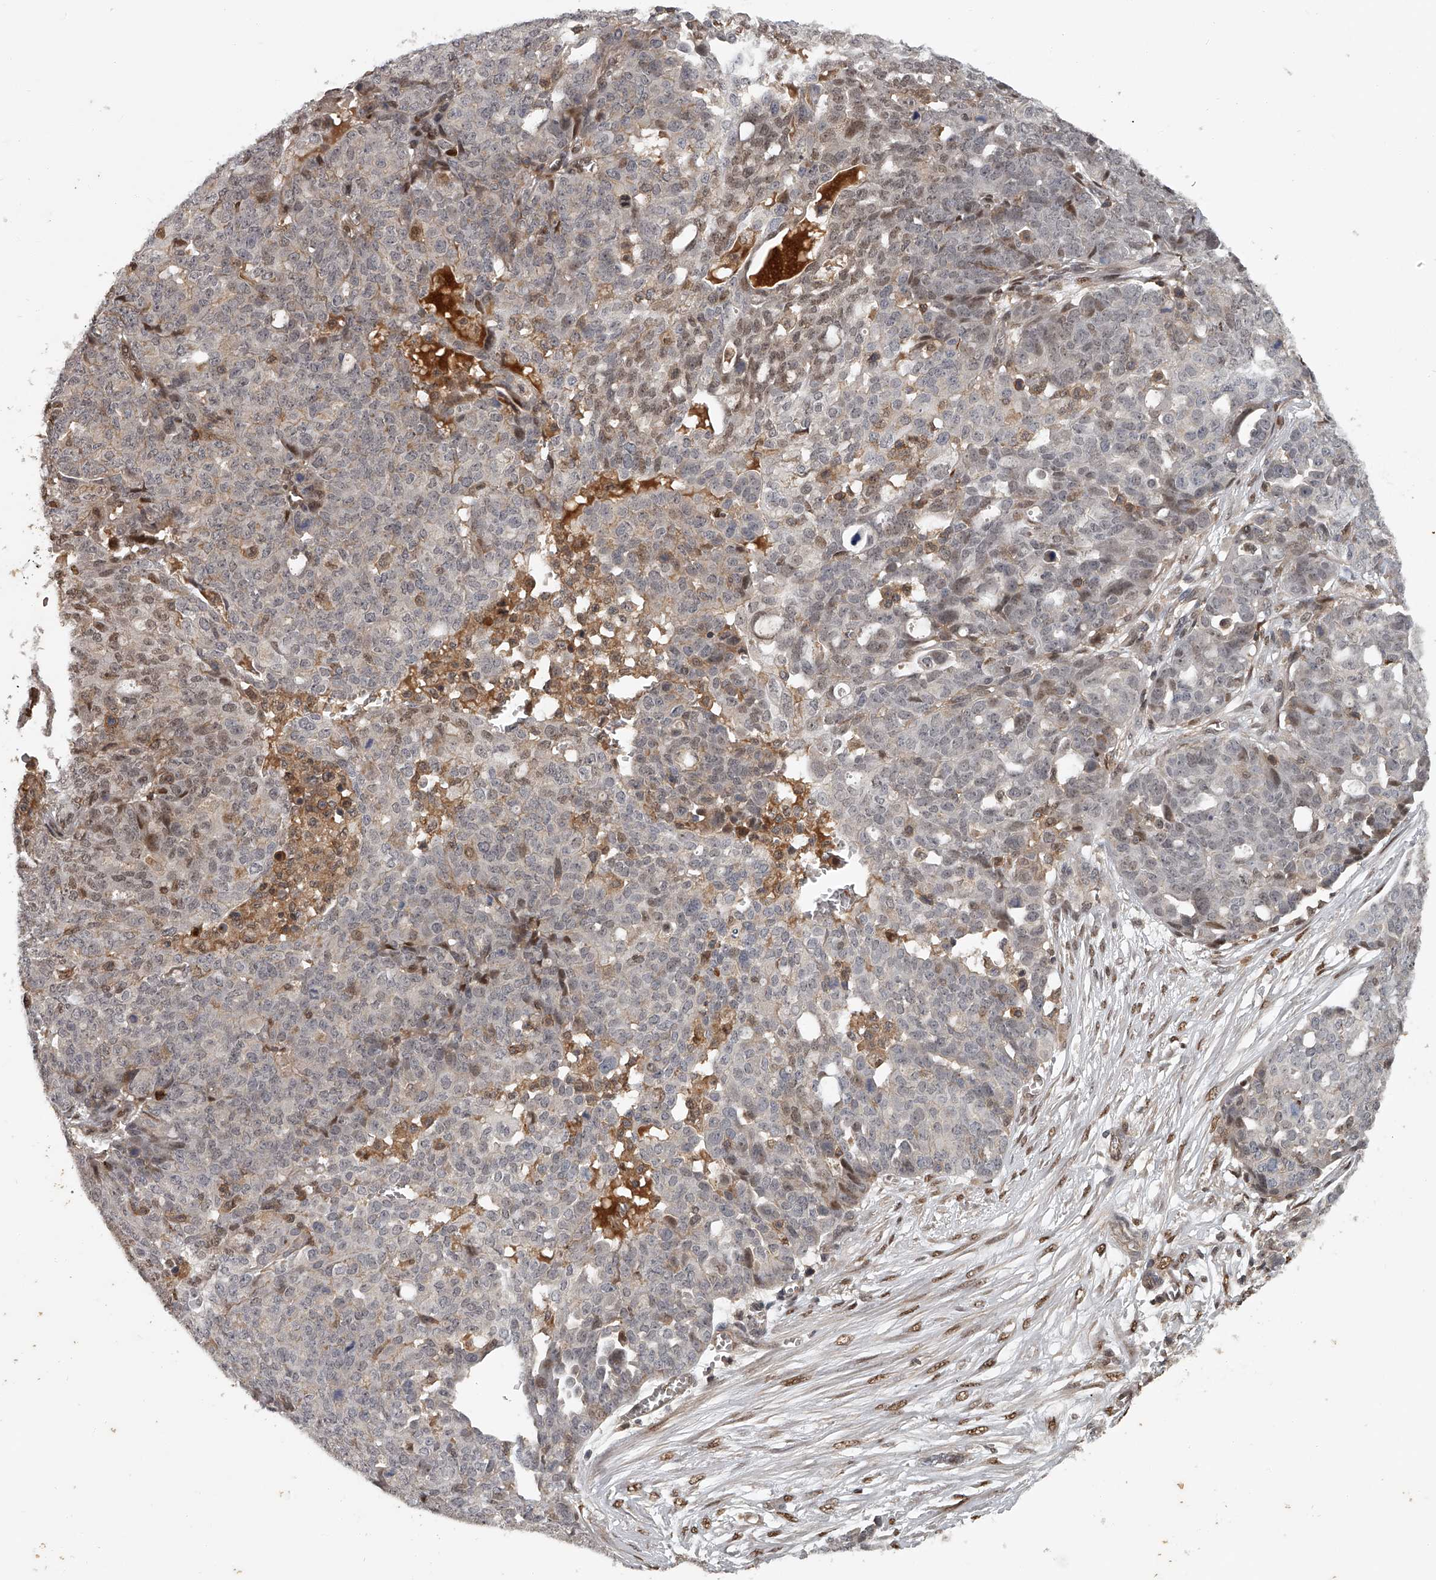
{"staining": {"intensity": "moderate", "quantity": "<25%", "location": "nuclear"}, "tissue": "ovarian cancer", "cell_type": "Tumor cells", "image_type": "cancer", "snomed": [{"axis": "morphology", "description": "Cystadenocarcinoma, serous, NOS"}, {"axis": "topography", "description": "Soft tissue"}, {"axis": "topography", "description": "Ovary"}], "caption": "Protein expression by immunohistochemistry demonstrates moderate nuclear staining in about <25% of tumor cells in ovarian cancer (serous cystadenocarcinoma).", "gene": "PLEKHG1", "patient": {"sex": "female", "age": 57}}